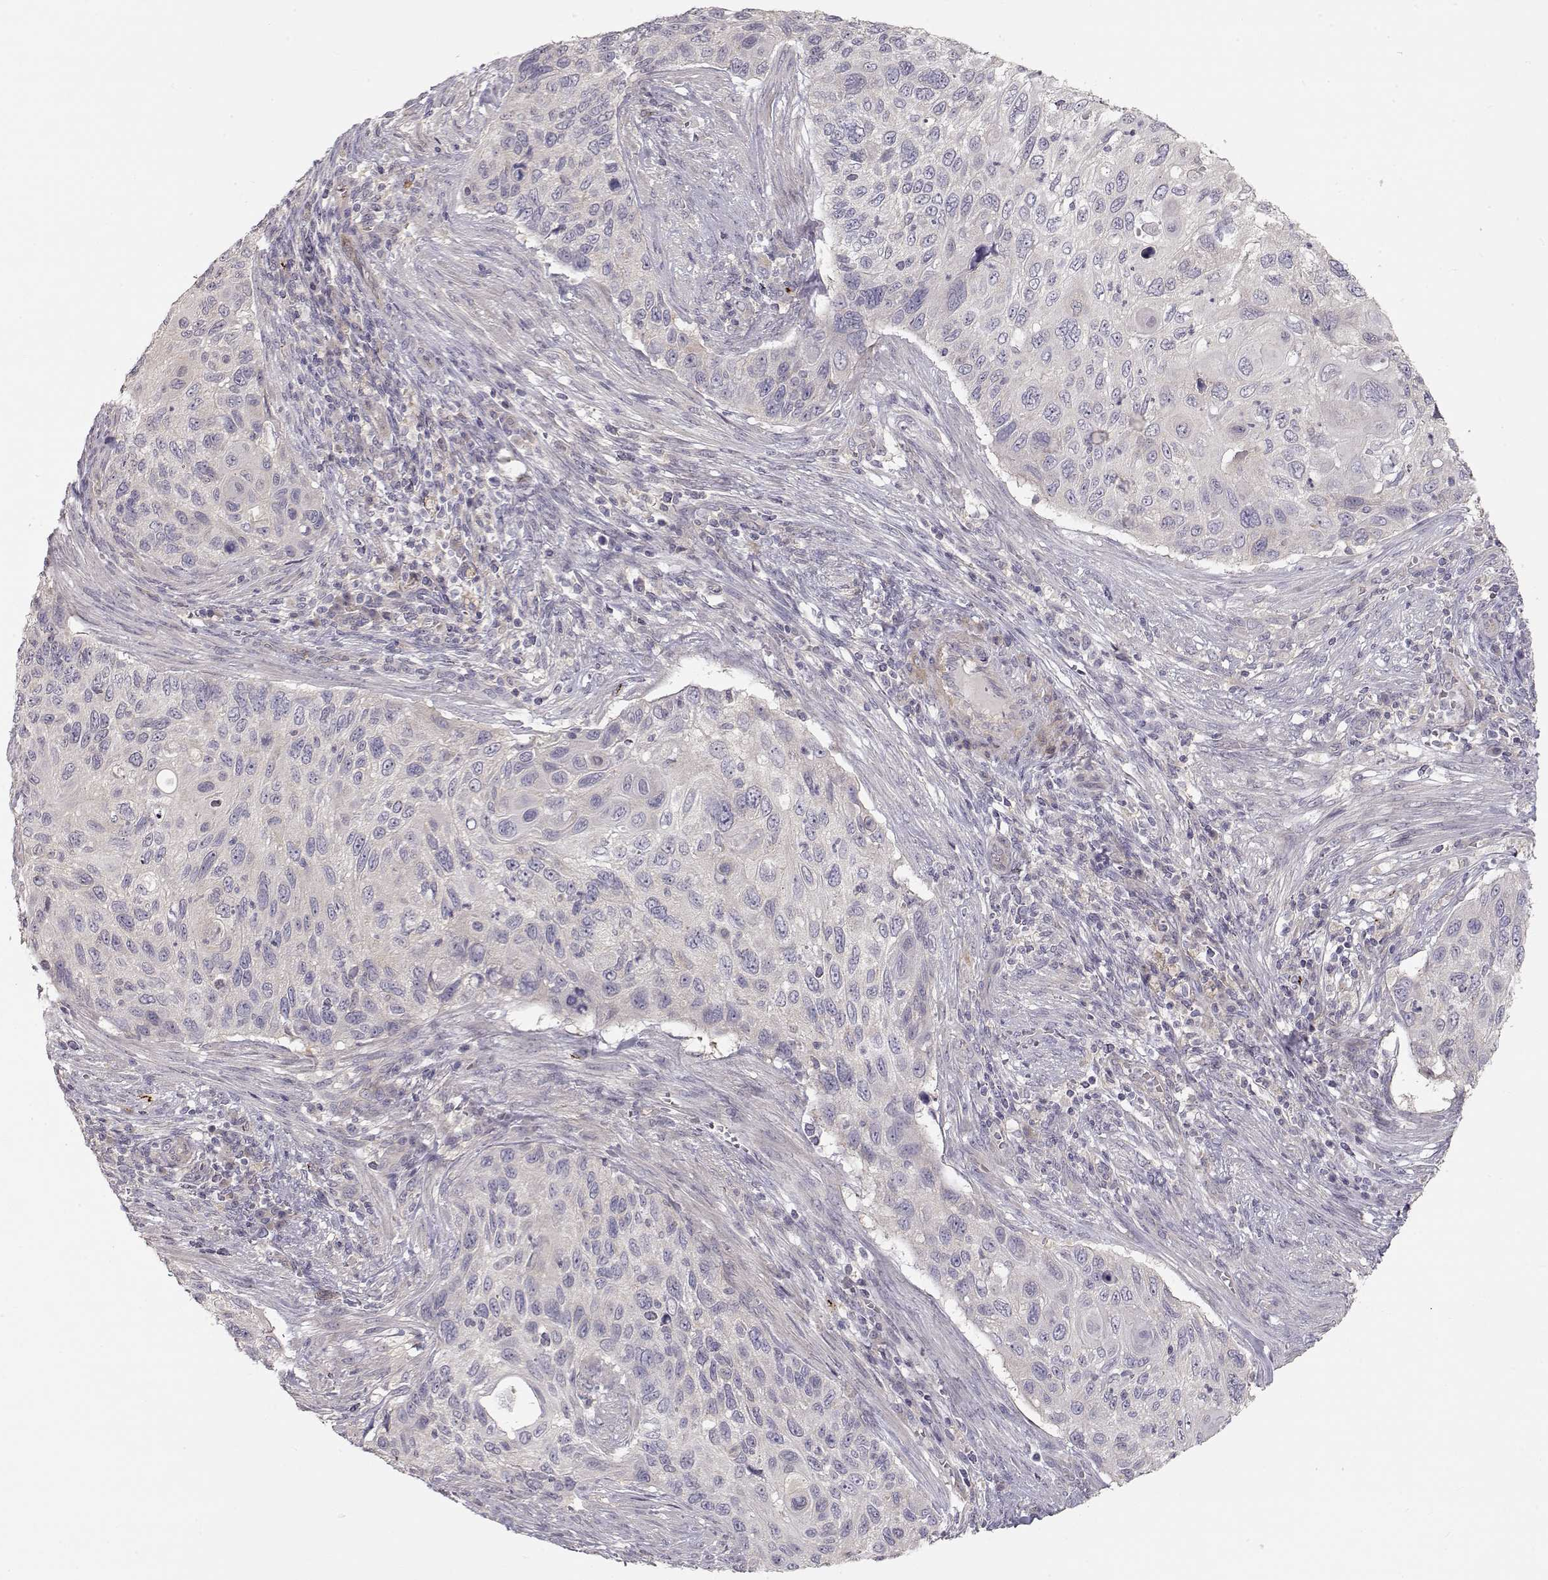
{"staining": {"intensity": "negative", "quantity": "none", "location": "none"}, "tissue": "cervical cancer", "cell_type": "Tumor cells", "image_type": "cancer", "snomed": [{"axis": "morphology", "description": "Squamous cell carcinoma, NOS"}, {"axis": "topography", "description": "Cervix"}], "caption": "A high-resolution micrograph shows immunohistochemistry (IHC) staining of squamous cell carcinoma (cervical), which exhibits no significant expression in tumor cells.", "gene": "ARHGAP8", "patient": {"sex": "female", "age": 70}}